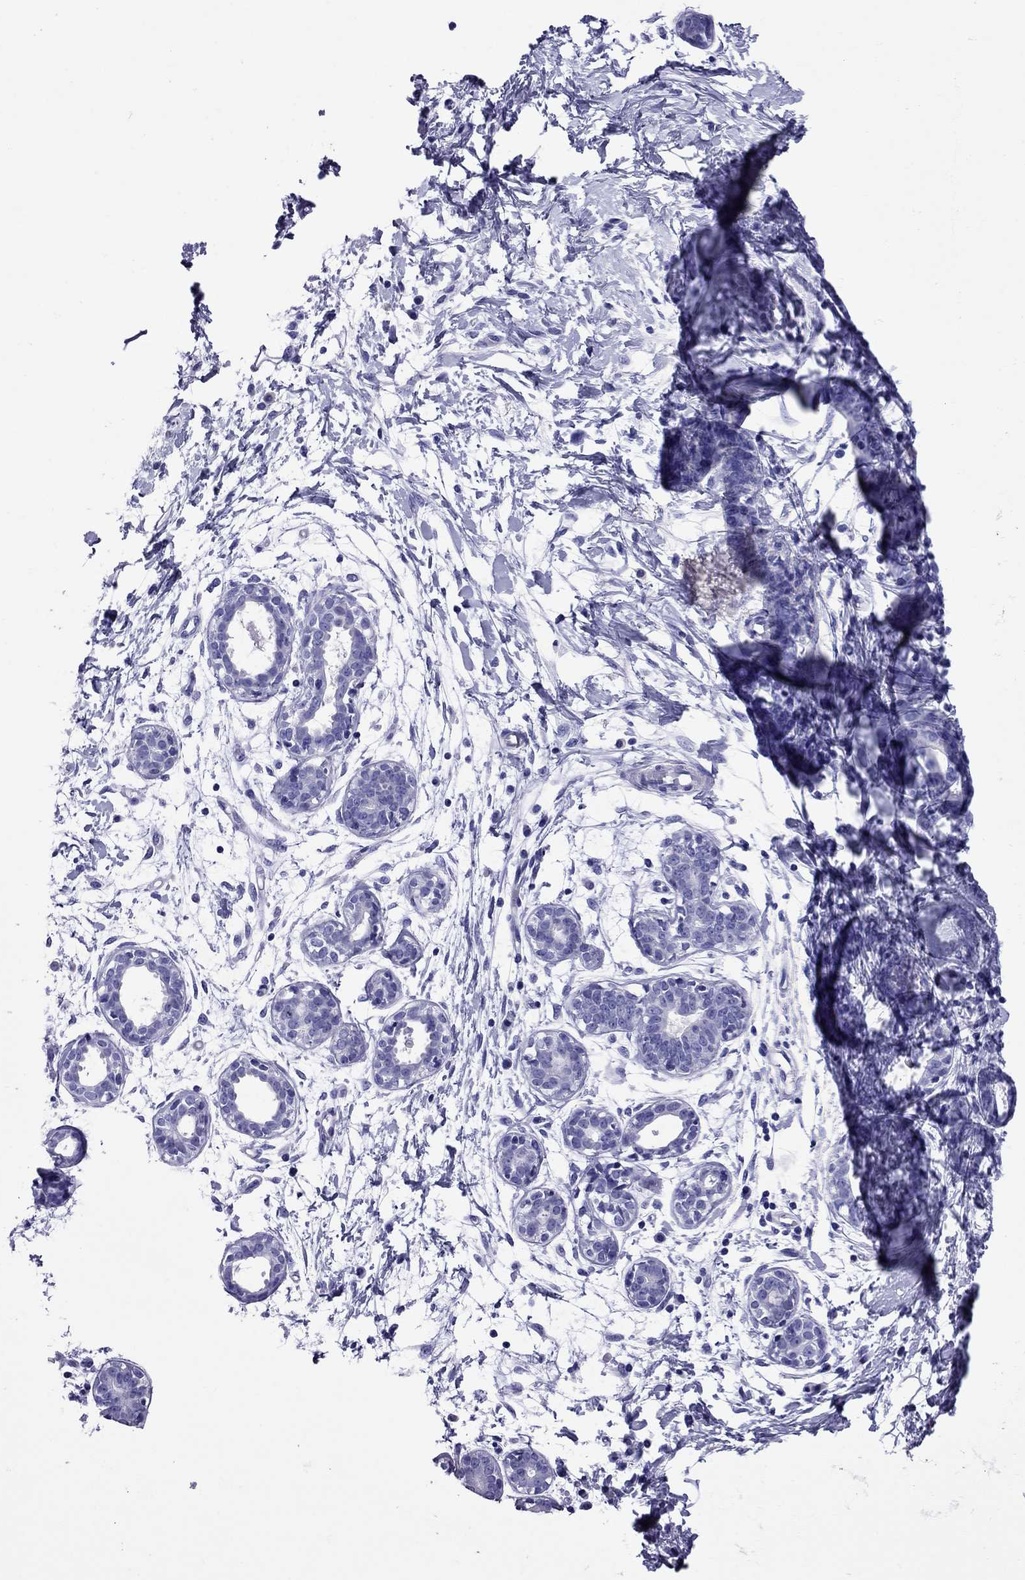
{"staining": {"intensity": "negative", "quantity": "none", "location": "none"}, "tissue": "breast", "cell_type": "Adipocytes", "image_type": "normal", "snomed": [{"axis": "morphology", "description": "Normal tissue, NOS"}, {"axis": "topography", "description": "Breast"}], "caption": "There is no significant positivity in adipocytes of breast. (Stains: DAB immunohistochemistry with hematoxylin counter stain, Microscopy: brightfield microscopy at high magnification).", "gene": "AVPR1B", "patient": {"sex": "female", "age": 37}}